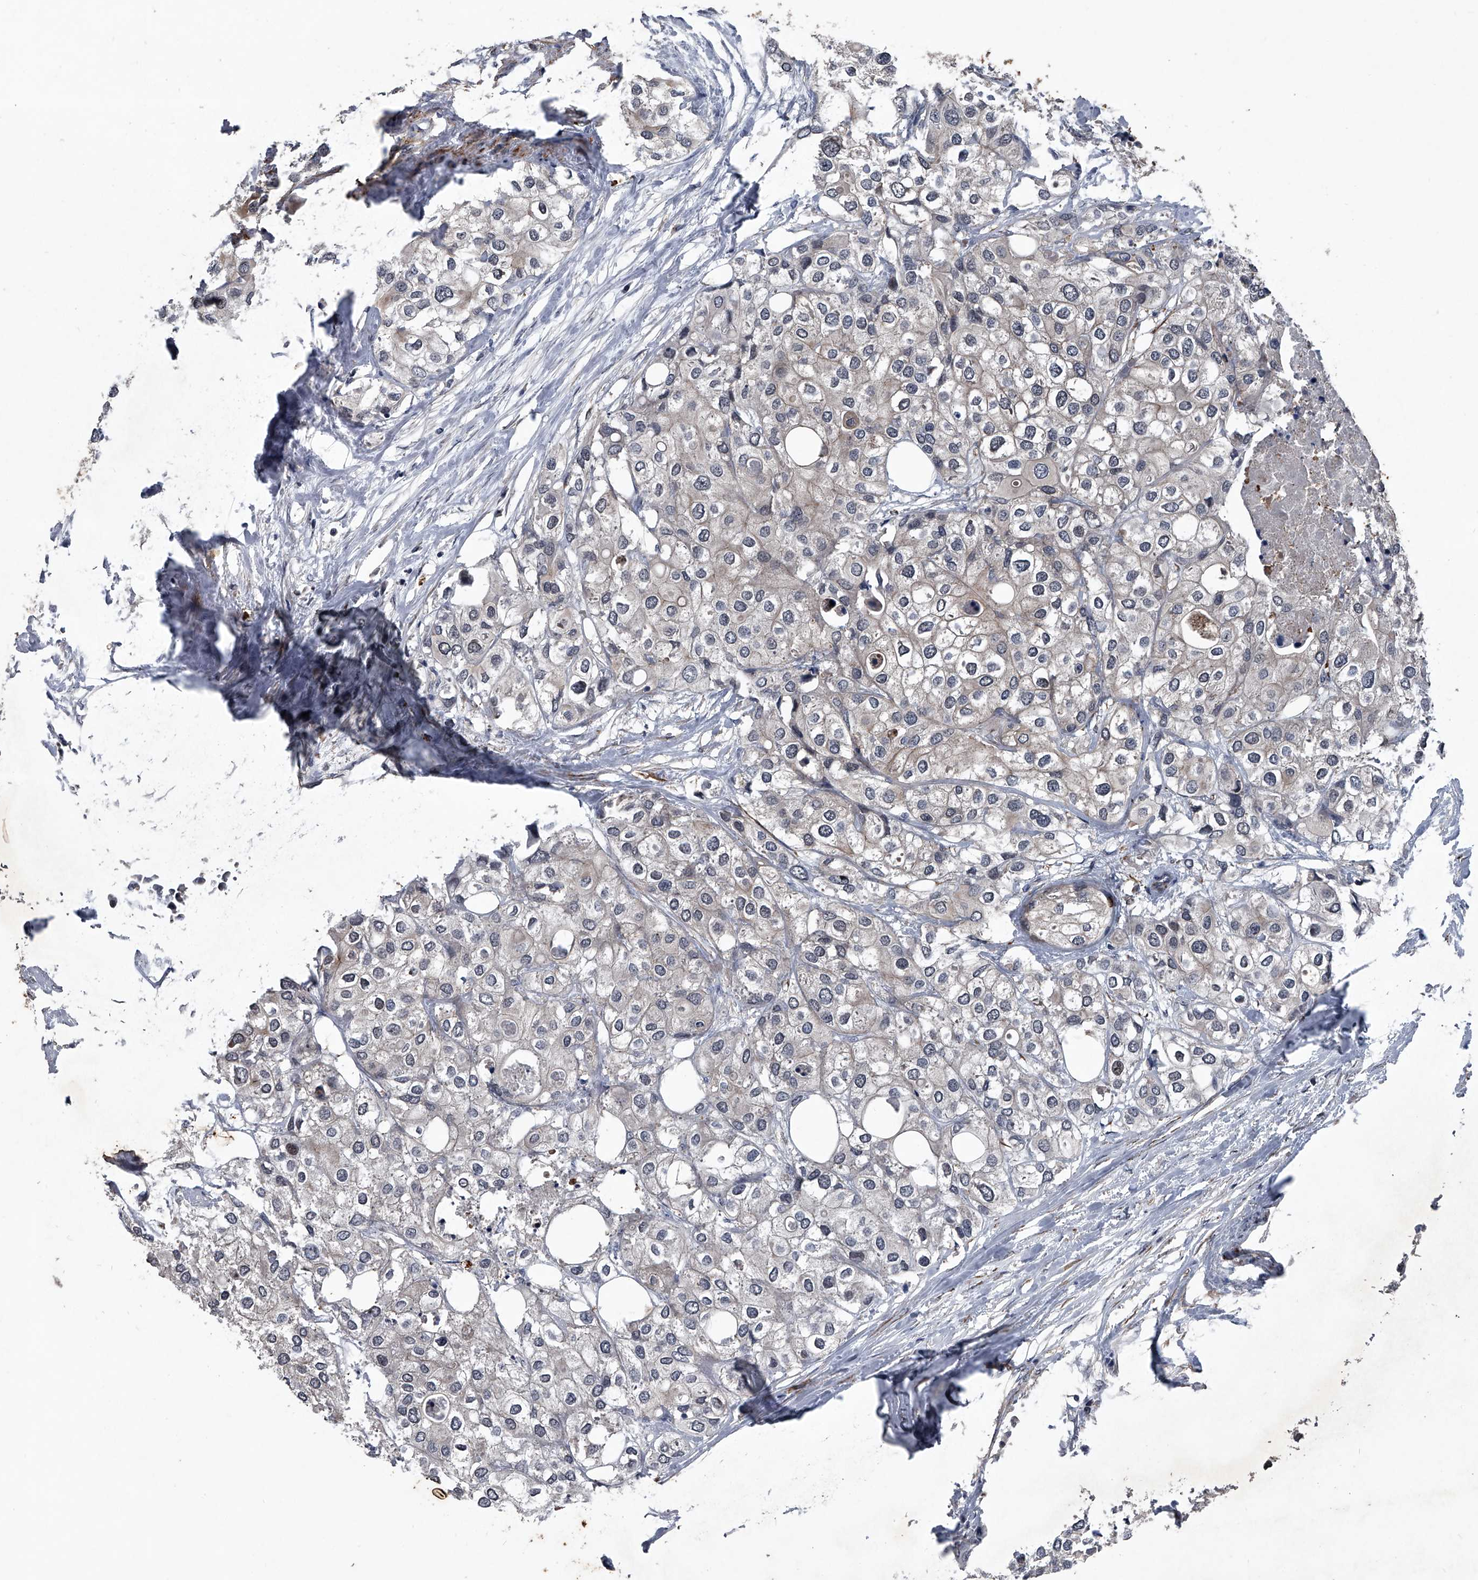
{"staining": {"intensity": "weak", "quantity": "<25%", "location": "cytoplasmic/membranous"}, "tissue": "urothelial cancer", "cell_type": "Tumor cells", "image_type": "cancer", "snomed": [{"axis": "morphology", "description": "Urothelial carcinoma, High grade"}, {"axis": "topography", "description": "Urinary bladder"}], "caption": "High power microscopy image of an immunohistochemistry histopathology image of urothelial cancer, revealing no significant staining in tumor cells.", "gene": "MAPKAP1", "patient": {"sex": "male", "age": 64}}